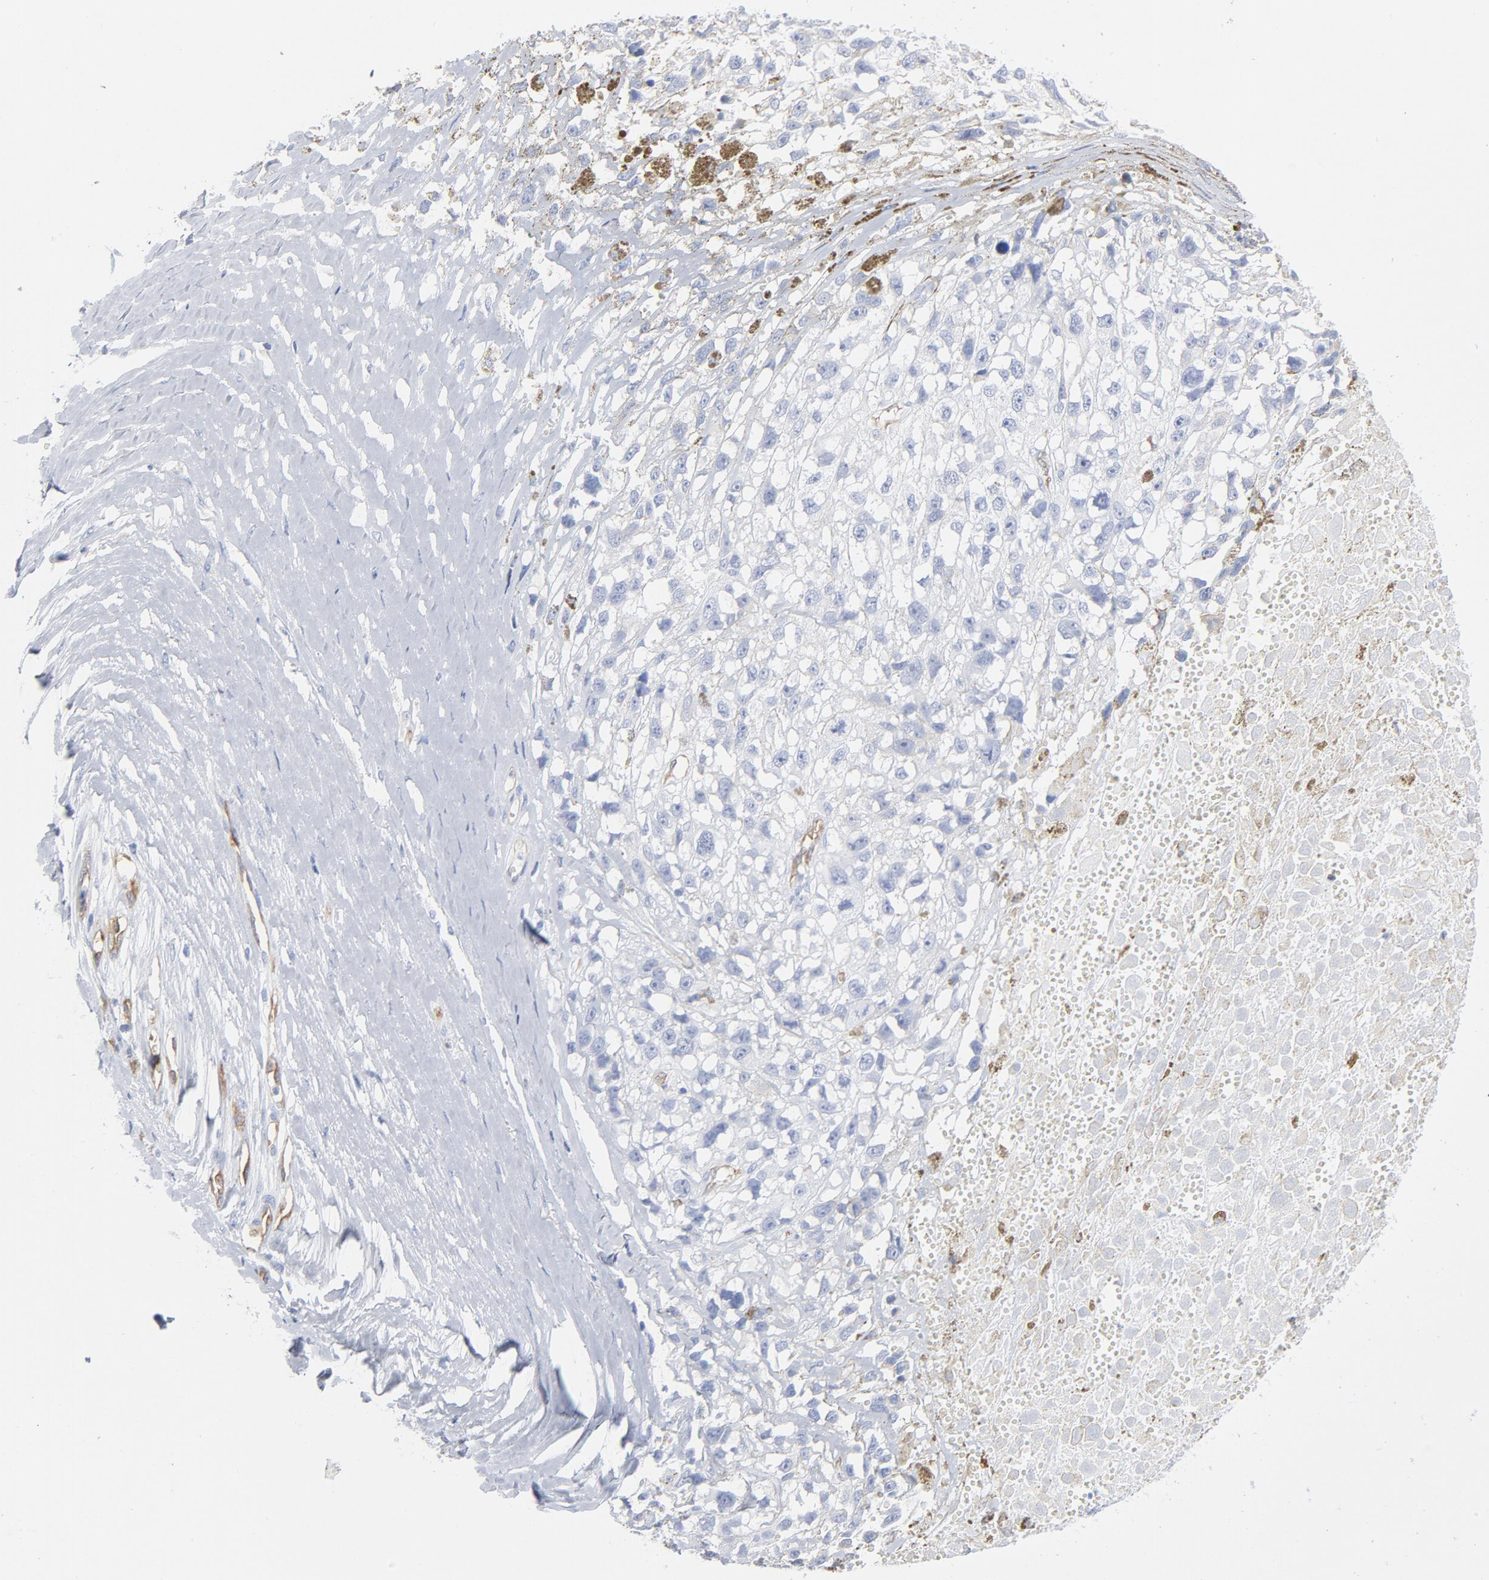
{"staining": {"intensity": "negative", "quantity": "none", "location": "none"}, "tissue": "melanoma", "cell_type": "Tumor cells", "image_type": "cancer", "snomed": [{"axis": "morphology", "description": "Malignant melanoma, Metastatic site"}, {"axis": "topography", "description": "Lymph node"}], "caption": "The image shows no staining of tumor cells in malignant melanoma (metastatic site).", "gene": "SHANK3", "patient": {"sex": "male", "age": 59}}